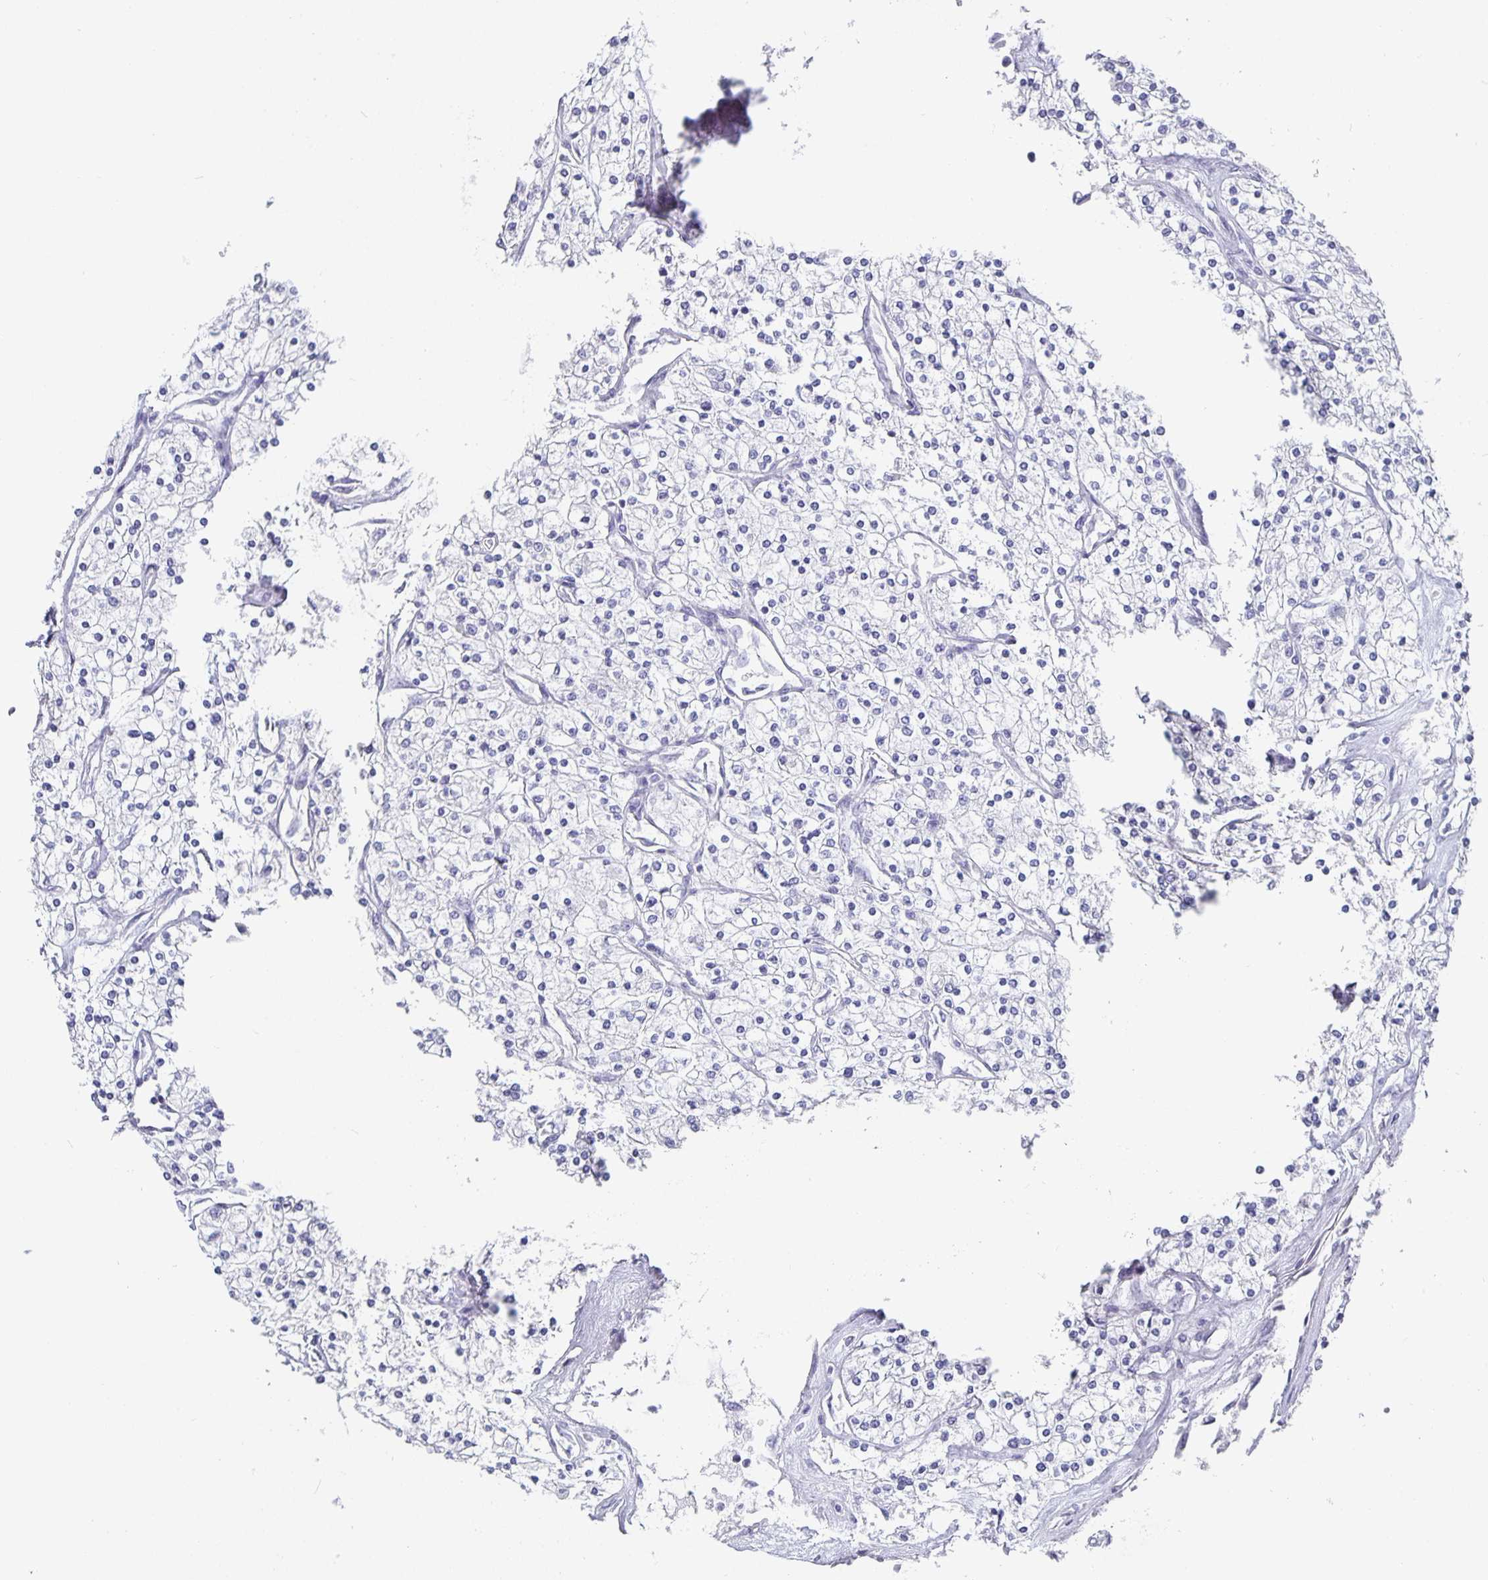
{"staining": {"intensity": "negative", "quantity": "none", "location": "none"}, "tissue": "renal cancer", "cell_type": "Tumor cells", "image_type": "cancer", "snomed": [{"axis": "morphology", "description": "Adenocarcinoma, NOS"}, {"axis": "topography", "description": "Kidney"}], "caption": "There is no significant expression in tumor cells of adenocarcinoma (renal).", "gene": "CHGA", "patient": {"sex": "male", "age": 80}}